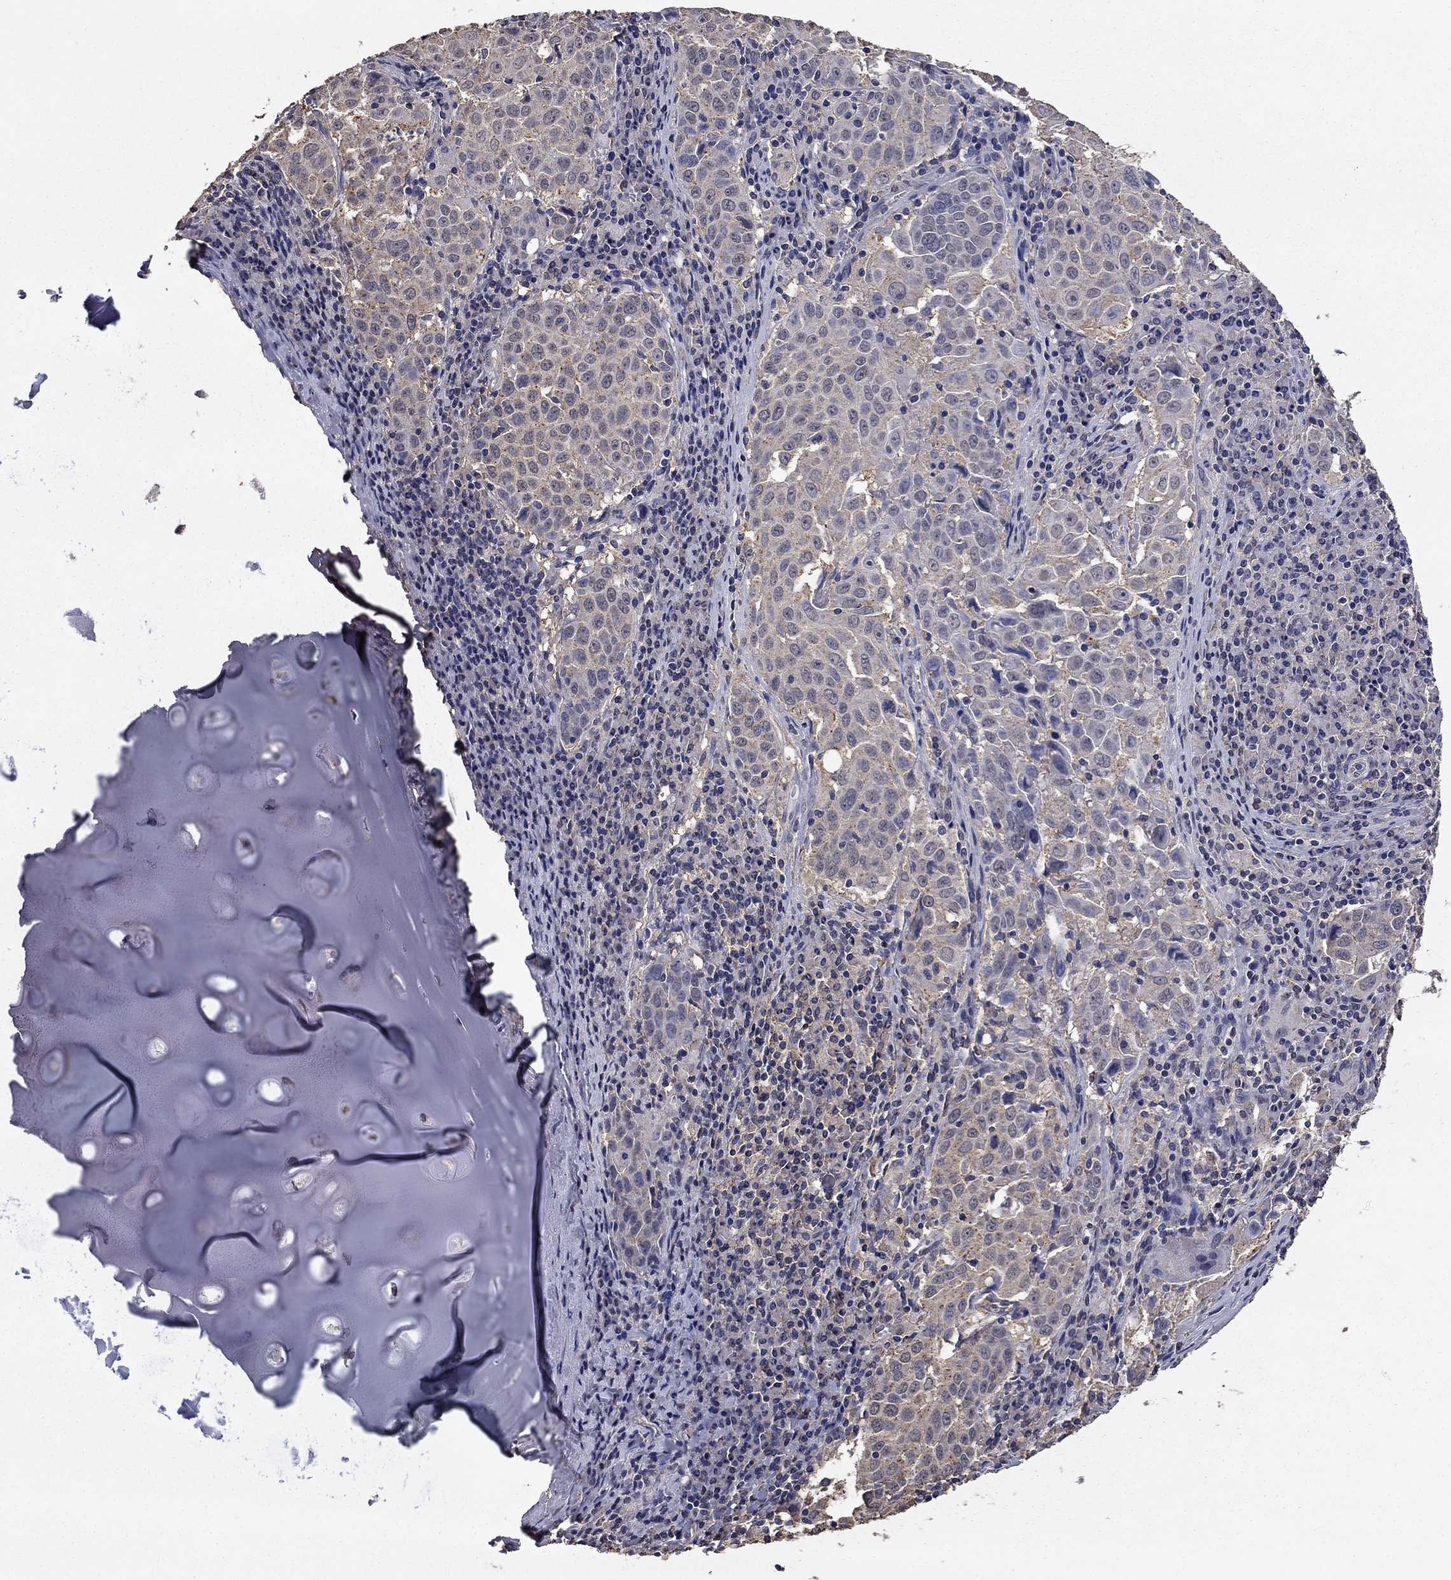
{"staining": {"intensity": "negative", "quantity": "none", "location": "none"}, "tissue": "lung cancer", "cell_type": "Tumor cells", "image_type": "cancer", "snomed": [{"axis": "morphology", "description": "Squamous cell carcinoma, NOS"}, {"axis": "topography", "description": "Lung"}], "caption": "Lung squamous cell carcinoma was stained to show a protein in brown. There is no significant staining in tumor cells.", "gene": "MFAP3L", "patient": {"sex": "male", "age": 57}}